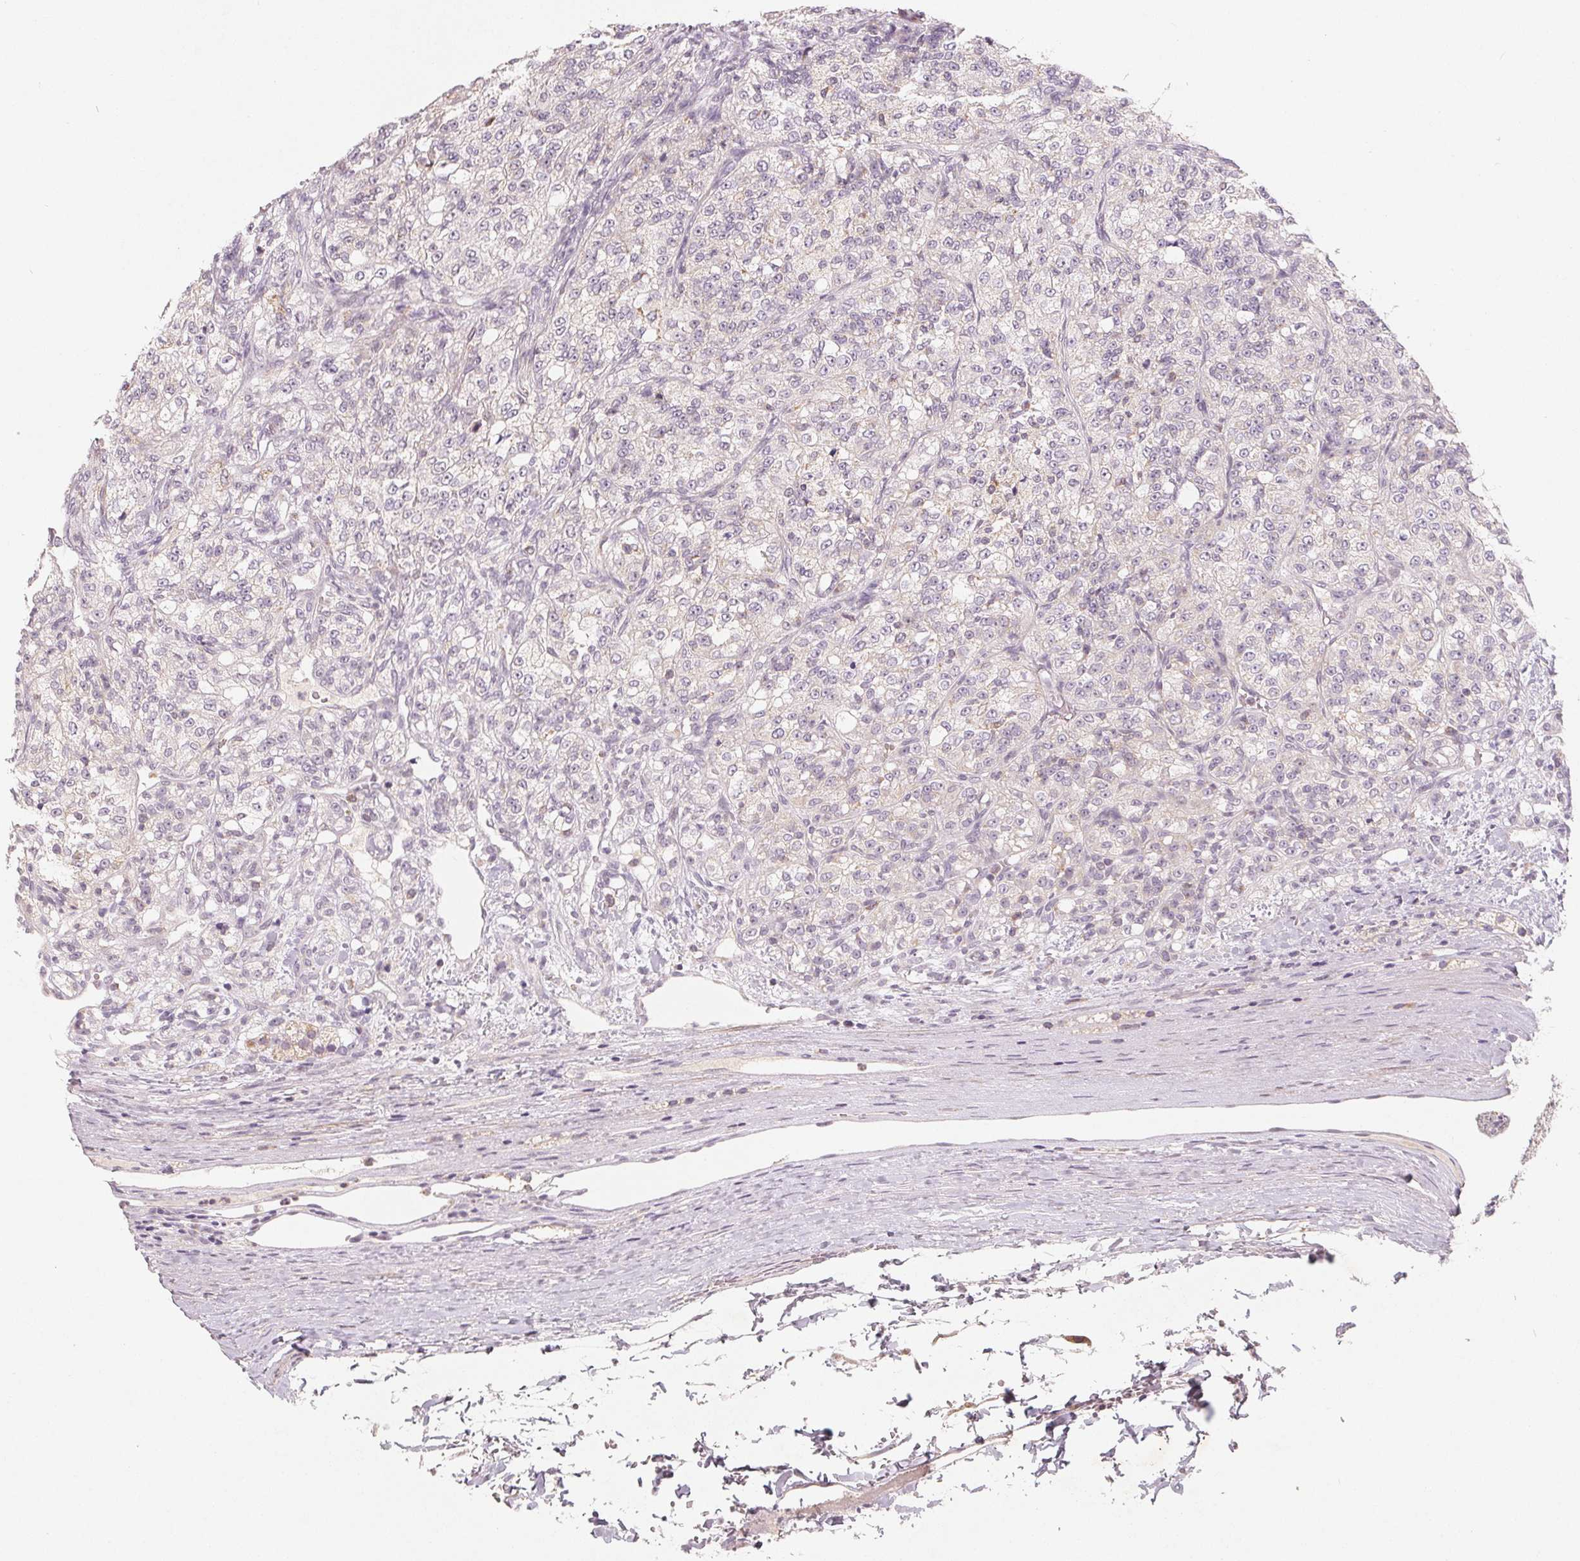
{"staining": {"intensity": "negative", "quantity": "none", "location": "none"}, "tissue": "renal cancer", "cell_type": "Tumor cells", "image_type": "cancer", "snomed": [{"axis": "morphology", "description": "Adenocarcinoma, NOS"}, {"axis": "topography", "description": "Kidney"}], "caption": "A high-resolution photomicrograph shows immunohistochemistry staining of renal adenocarcinoma, which reveals no significant positivity in tumor cells.", "gene": "GHITM", "patient": {"sex": "female", "age": 63}}